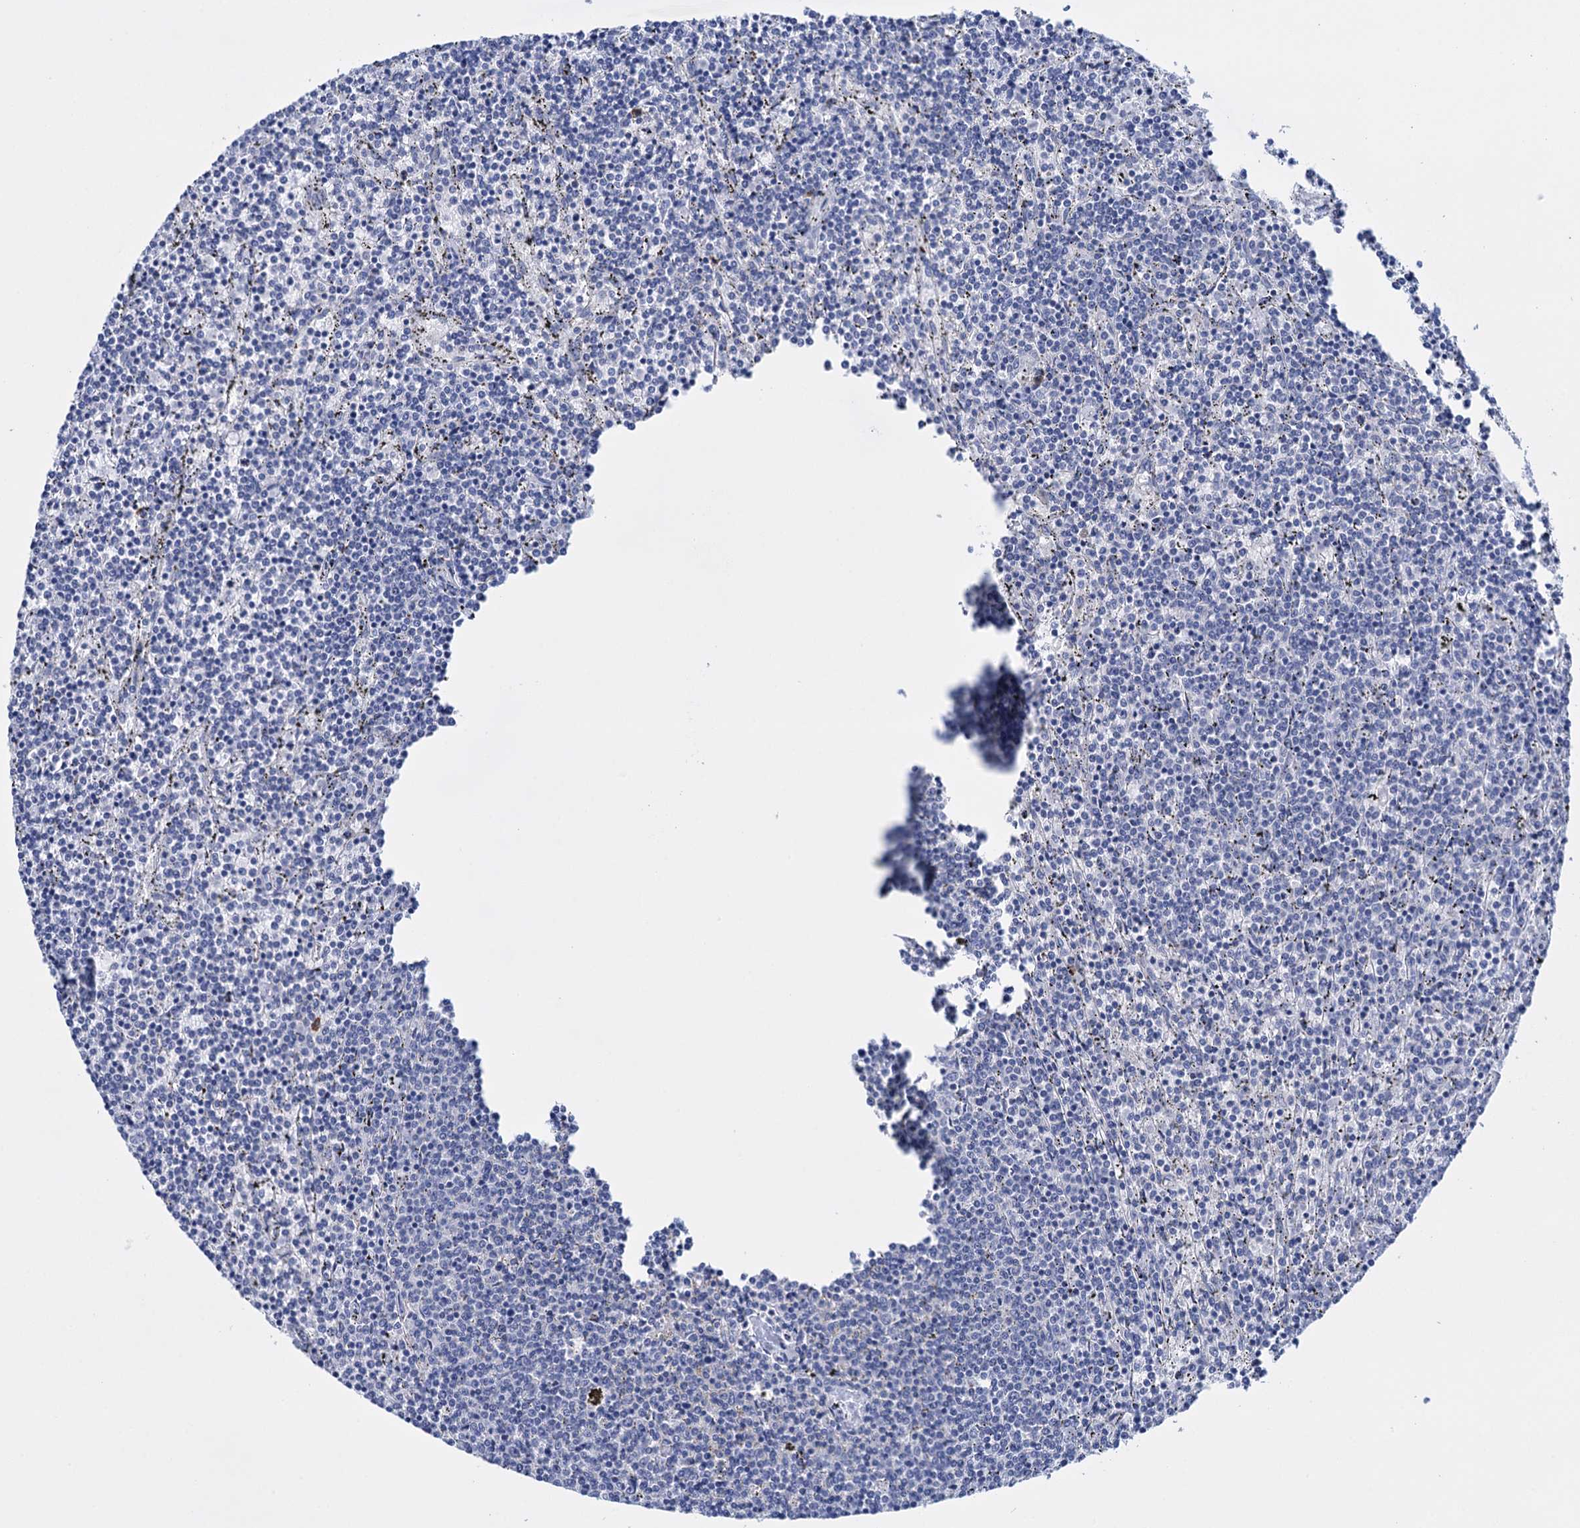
{"staining": {"intensity": "negative", "quantity": "none", "location": "none"}, "tissue": "lymphoma", "cell_type": "Tumor cells", "image_type": "cancer", "snomed": [{"axis": "morphology", "description": "Malignant lymphoma, non-Hodgkin's type, Low grade"}, {"axis": "topography", "description": "Spleen"}], "caption": "This histopathology image is of low-grade malignant lymphoma, non-Hodgkin's type stained with immunohistochemistry (IHC) to label a protein in brown with the nuclei are counter-stained blue. There is no positivity in tumor cells.", "gene": "FBXW12", "patient": {"sex": "female", "age": 50}}